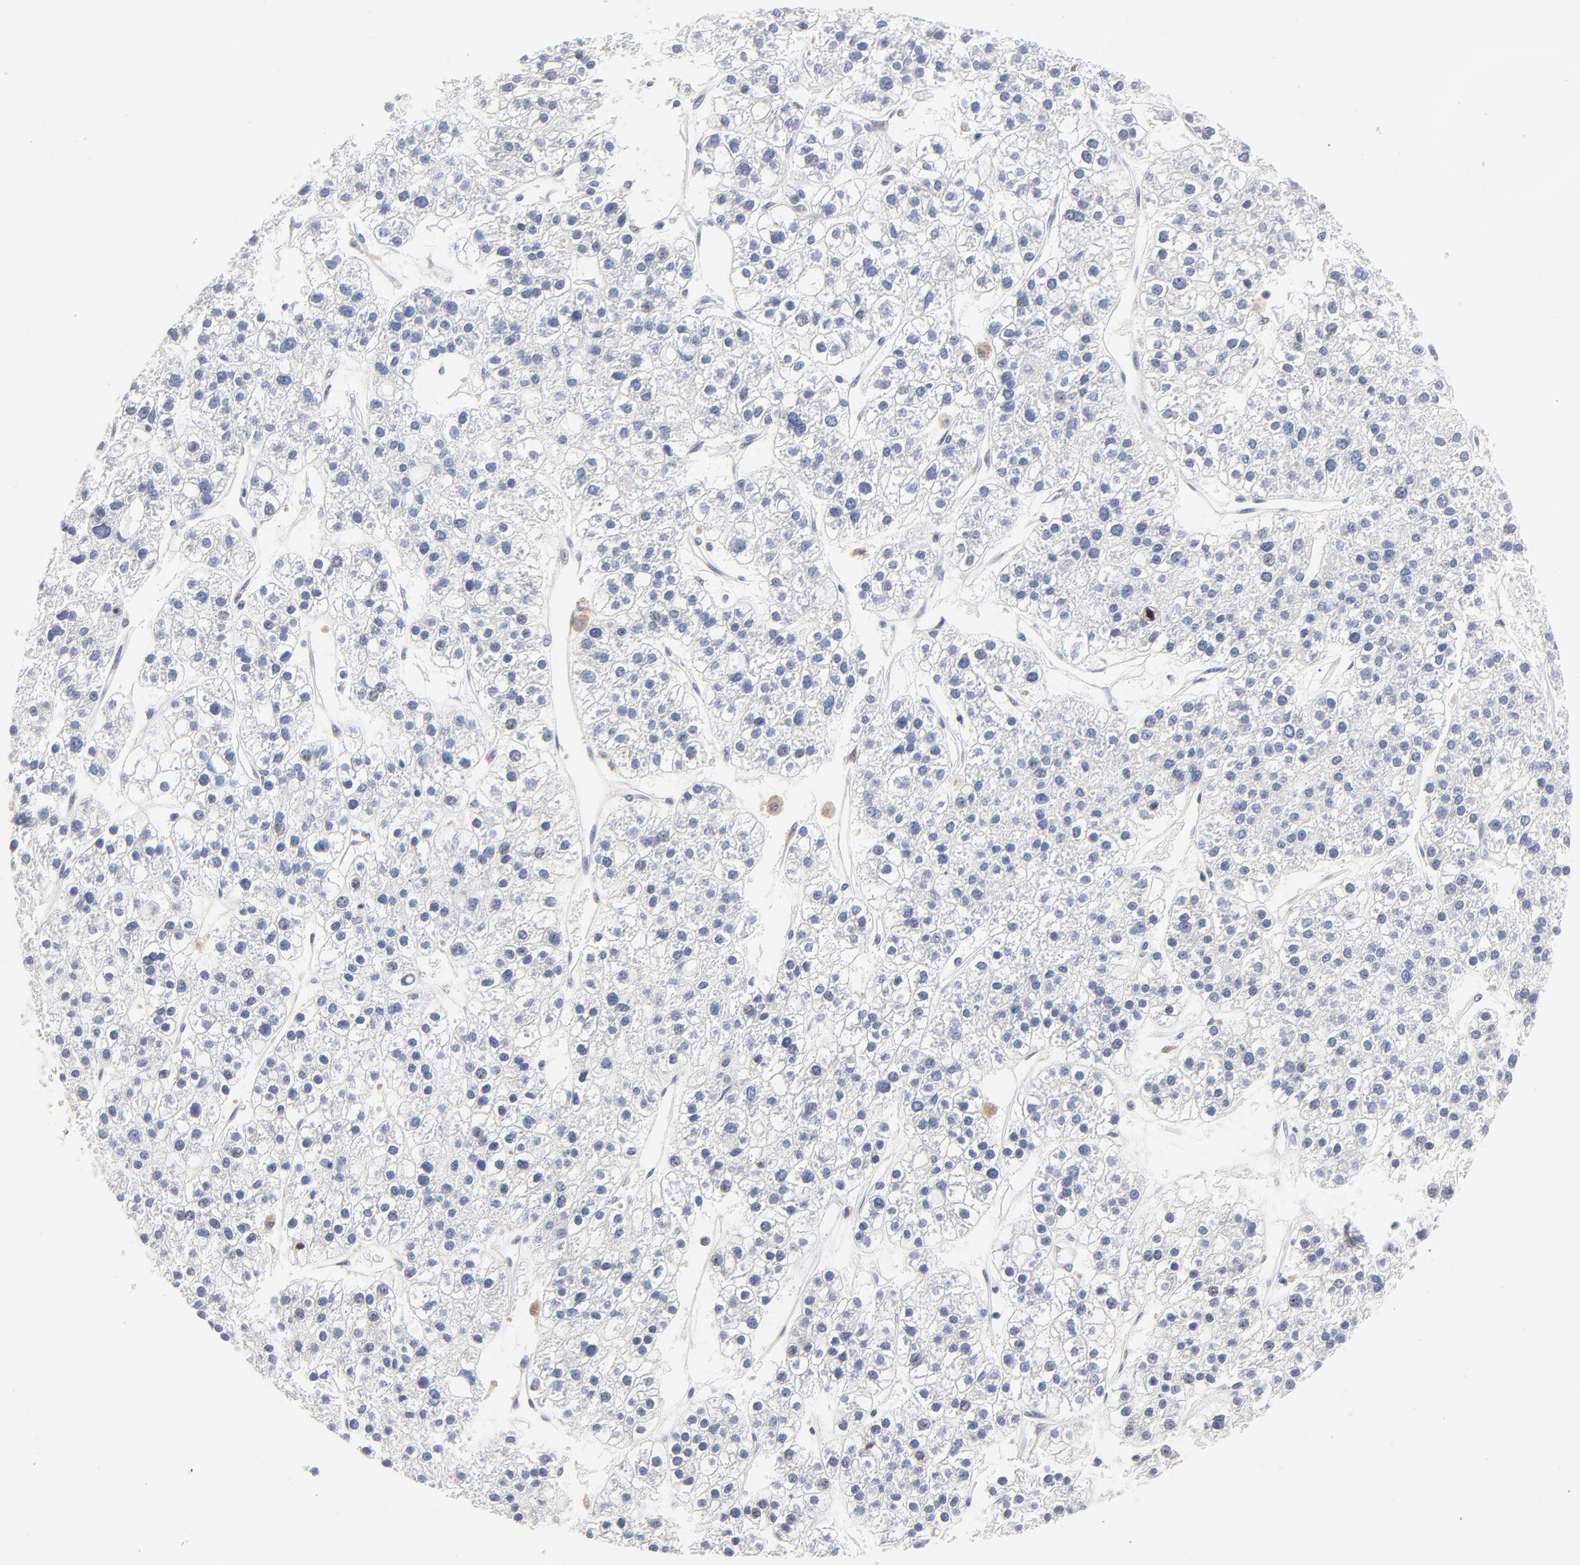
{"staining": {"intensity": "negative", "quantity": "none", "location": "none"}, "tissue": "liver cancer", "cell_type": "Tumor cells", "image_type": "cancer", "snomed": [{"axis": "morphology", "description": "Carcinoma, Hepatocellular, NOS"}, {"axis": "topography", "description": "Liver"}], "caption": "Immunohistochemistry micrograph of neoplastic tissue: liver hepatocellular carcinoma stained with DAB reveals no significant protein expression in tumor cells.", "gene": "NCAPH", "patient": {"sex": "female", "age": 85}}